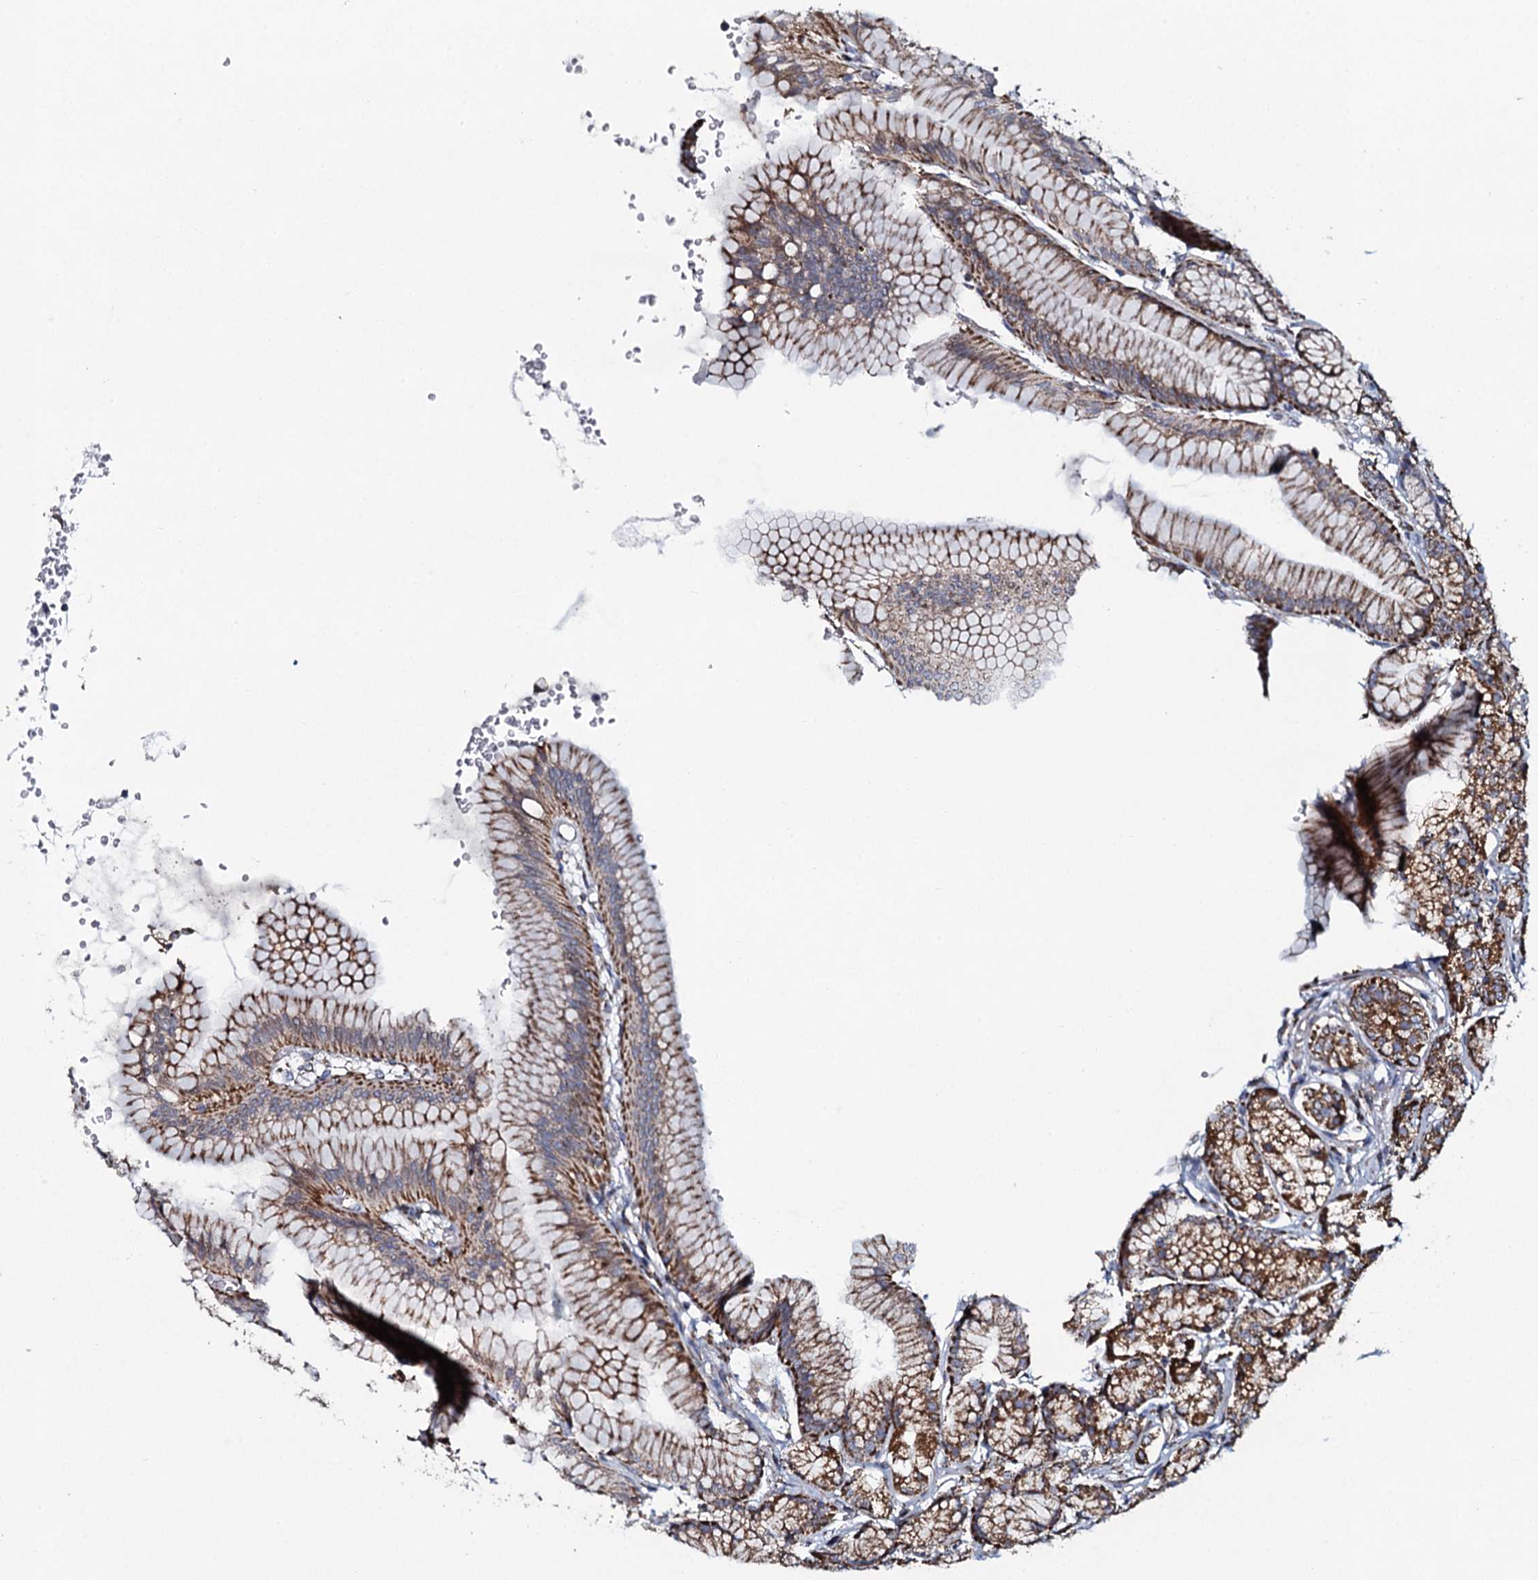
{"staining": {"intensity": "moderate", "quantity": ">75%", "location": "cytoplasmic/membranous"}, "tissue": "stomach", "cell_type": "Glandular cells", "image_type": "normal", "snomed": [{"axis": "morphology", "description": "Normal tissue, NOS"}, {"axis": "morphology", "description": "Adenocarcinoma, NOS"}, {"axis": "morphology", "description": "Adenocarcinoma, High grade"}, {"axis": "topography", "description": "Stomach, upper"}, {"axis": "topography", "description": "Stomach"}], "caption": "Protein expression by IHC exhibits moderate cytoplasmic/membranous staining in about >75% of glandular cells in benign stomach.", "gene": "EVC2", "patient": {"sex": "female", "age": 65}}